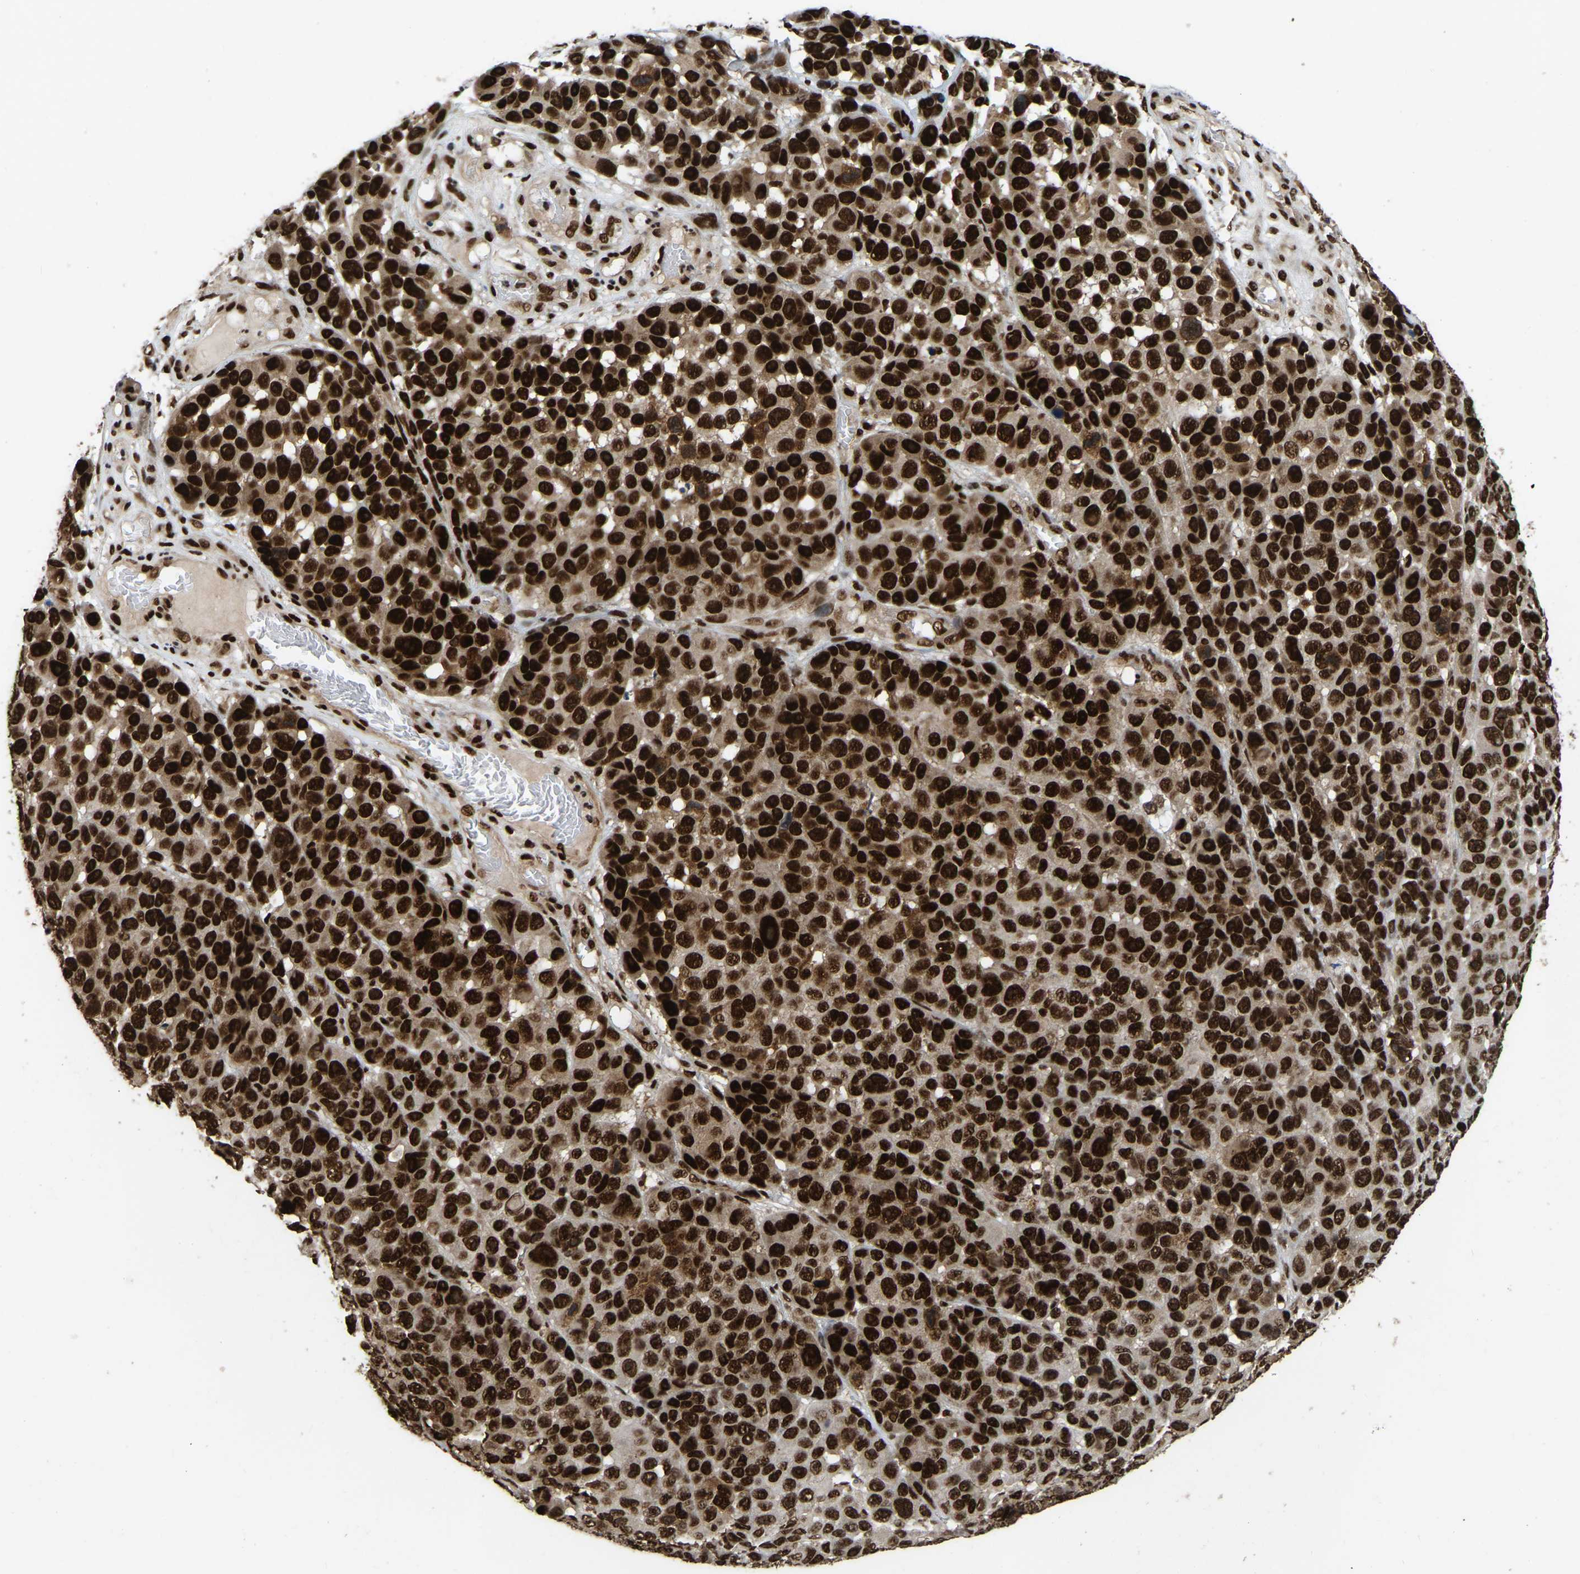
{"staining": {"intensity": "strong", "quantity": ">75%", "location": "nuclear"}, "tissue": "melanoma", "cell_type": "Tumor cells", "image_type": "cancer", "snomed": [{"axis": "morphology", "description": "Malignant melanoma, NOS"}, {"axis": "topography", "description": "Skin"}], "caption": "Brown immunohistochemical staining in human melanoma exhibits strong nuclear expression in about >75% of tumor cells. Nuclei are stained in blue.", "gene": "TBL1XR1", "patient": {"sex": "male", "age": 53}}